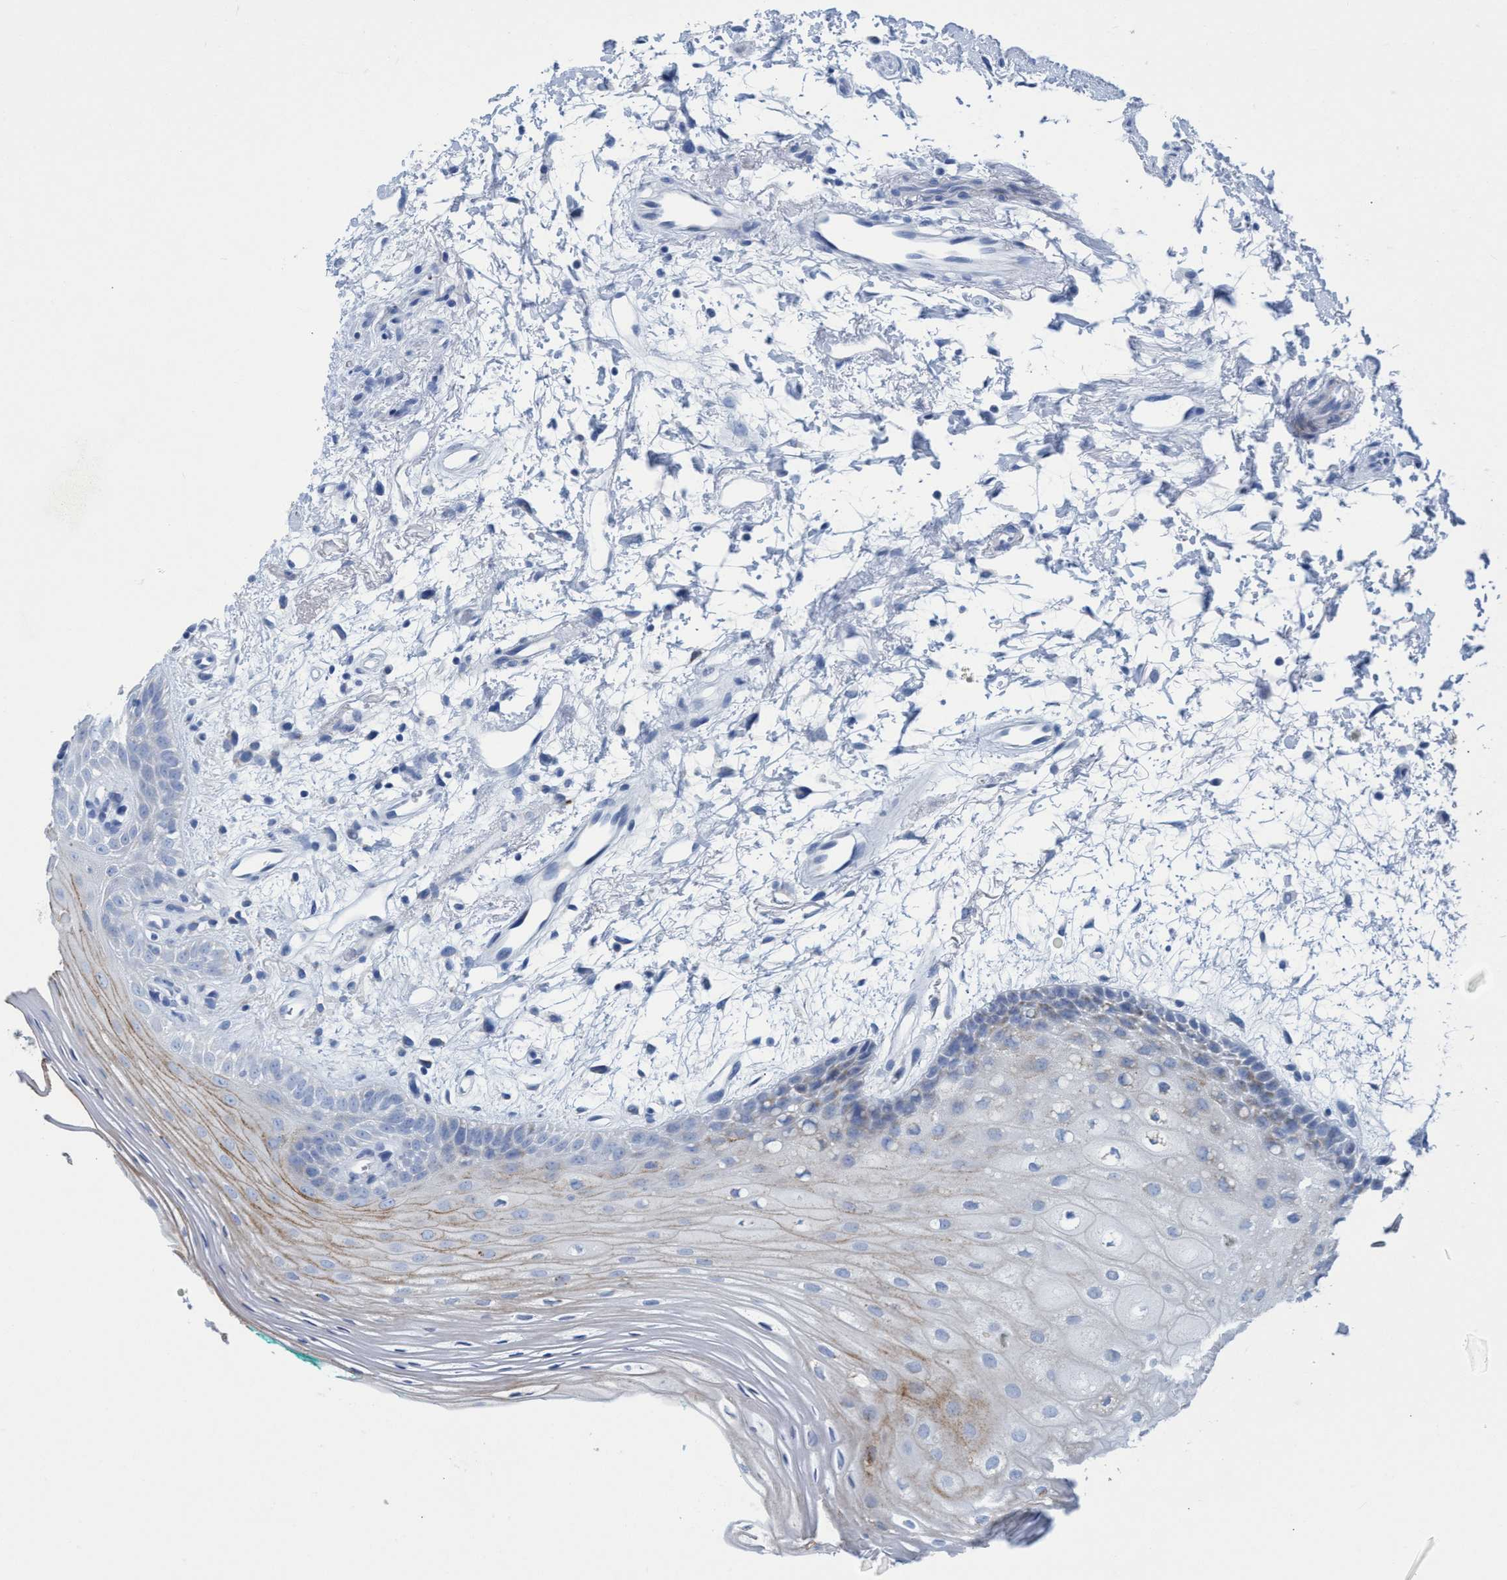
{"staining": {"intensity": "moderate", "quantity": "<25%", "location": "cytoplasmic/membranous"}, "tissue": "oral mucosa", "cell_type": "Squamous epithelial cells", "image_type": "normal", "snomed": [{"axis": "morphology", "description": "Normal tissue, NOS"}, {"axis": "topography", "description": "Skeletal muscle"}, {"axis": "topography", "description": "Oral tissue"}, {"axis": "topography", "description": "Peripheral nerve tissue"}], "caption": "A high-resolution histopathology image shows immunohistochemistry (IHC) staining of unremarkable oral mucosa, which displays moderate cytoplasmic/membranous positivity in about <25% of squamous epithelial cells. The staining was performed using DAB (3,3'-diaminobenzidine), with brown indicating positive protein expression. Nuclei are stained blue with hematoxylin.", "gene": "GGA3", "patient": {"sex": "female", "age": 84}}